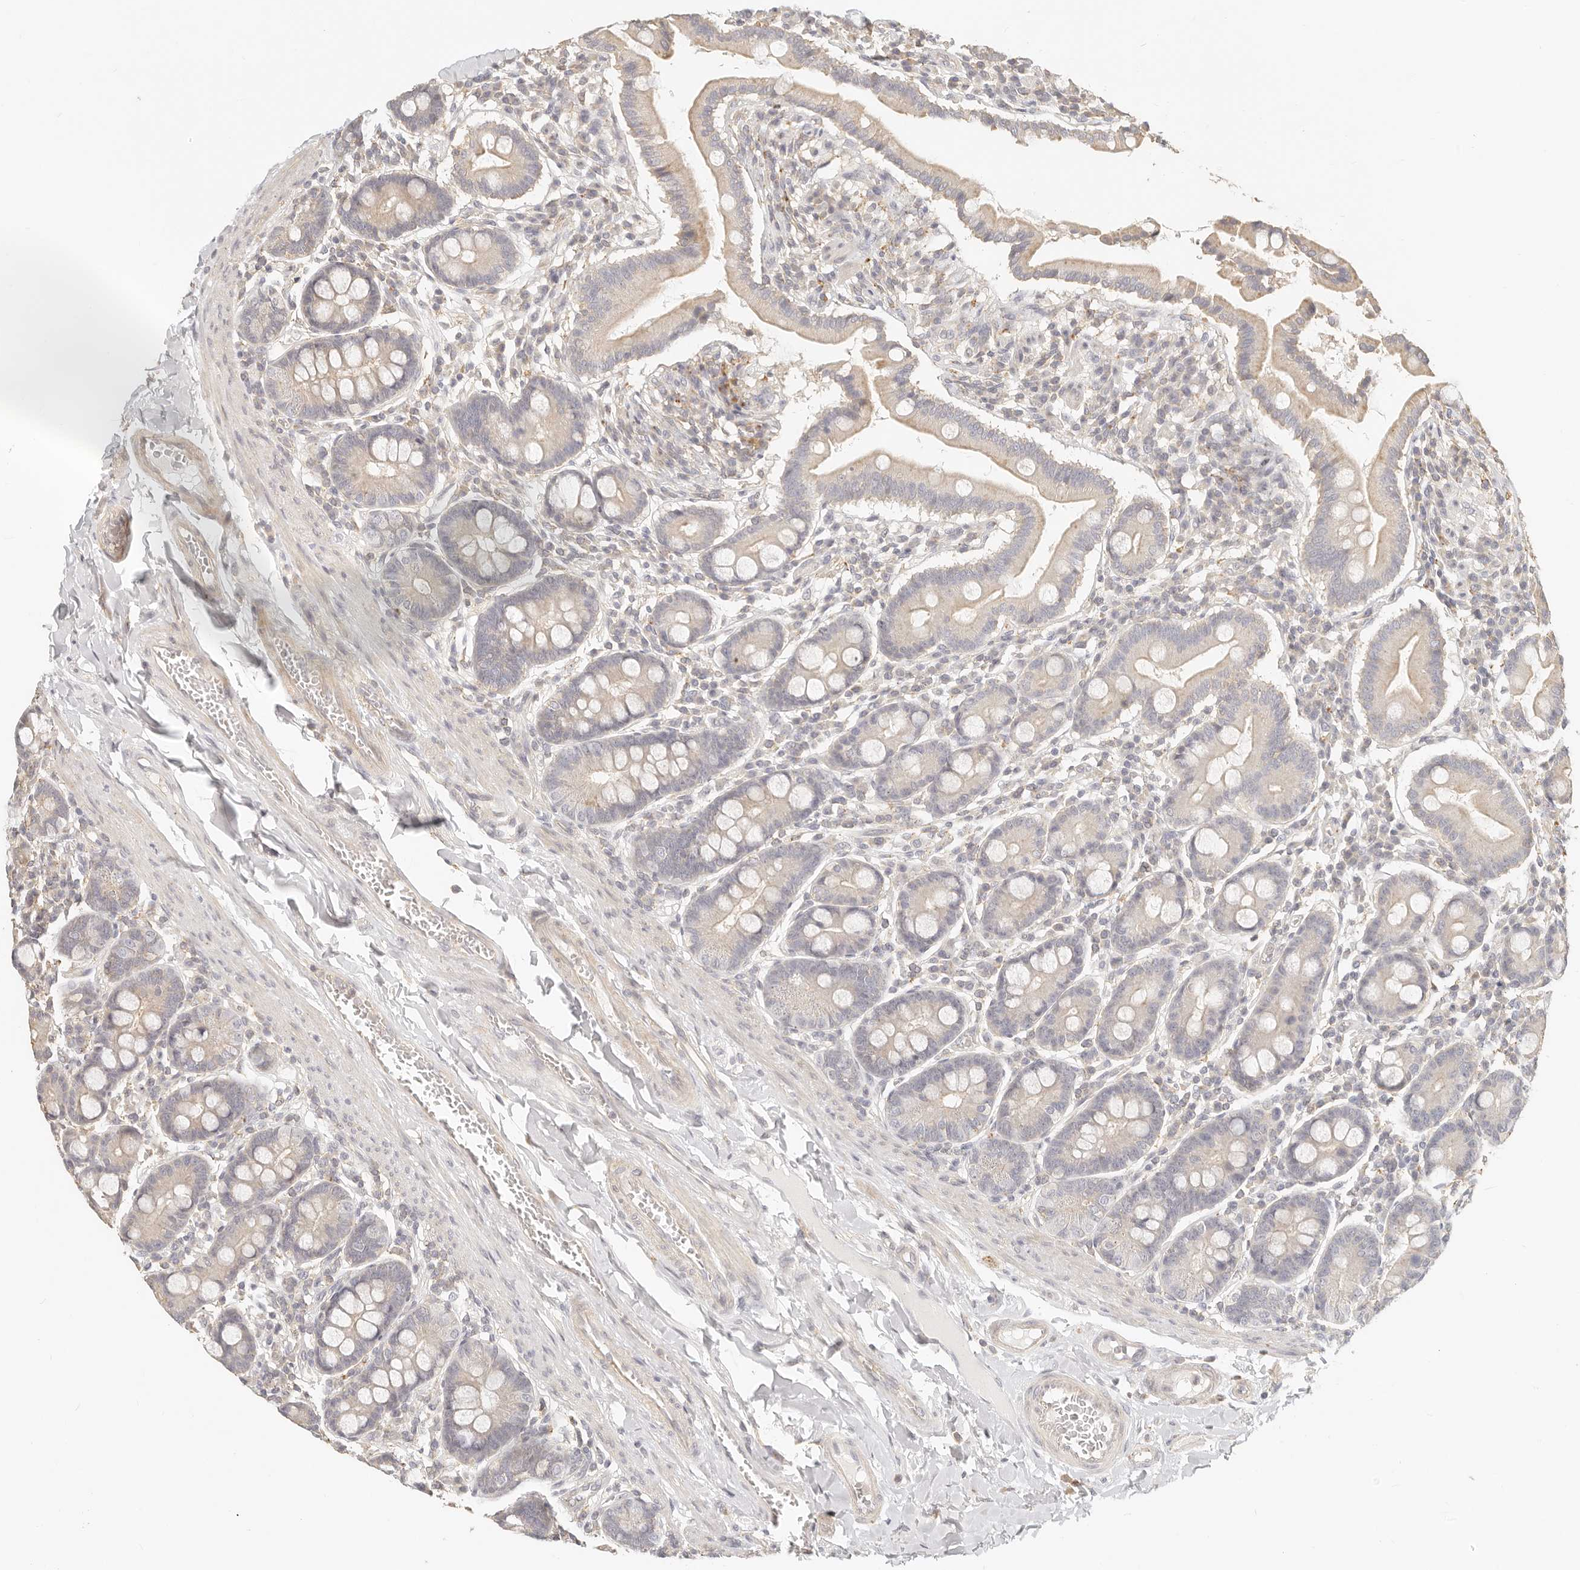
{"staining": {"intensity": "moderate", "quantity": "<25%", "location": "cytoplasmic/membranous"}, "tissue": "duodenum", "cell_type": "Glandular cells", "image_type": "normal", "snomed": [{"axis": "morphology", "description": "Normal tissue, NOS"}, {"axis": "topography", "description": "Duodenum"}], "caption": "Benign duodenum was stained to show a protein in brown. There is low levels of moderate cytoplasmic/membranous expression in about <25% of glandular cells. The protein is stained brown, and the nuclei are stained in blue (DAB (3,3'-diaminobenzidine) IHC with brightfield microscopy, high magnification).", "gene": "CNMD", "patient": {"sex": "male", "age": 50}}